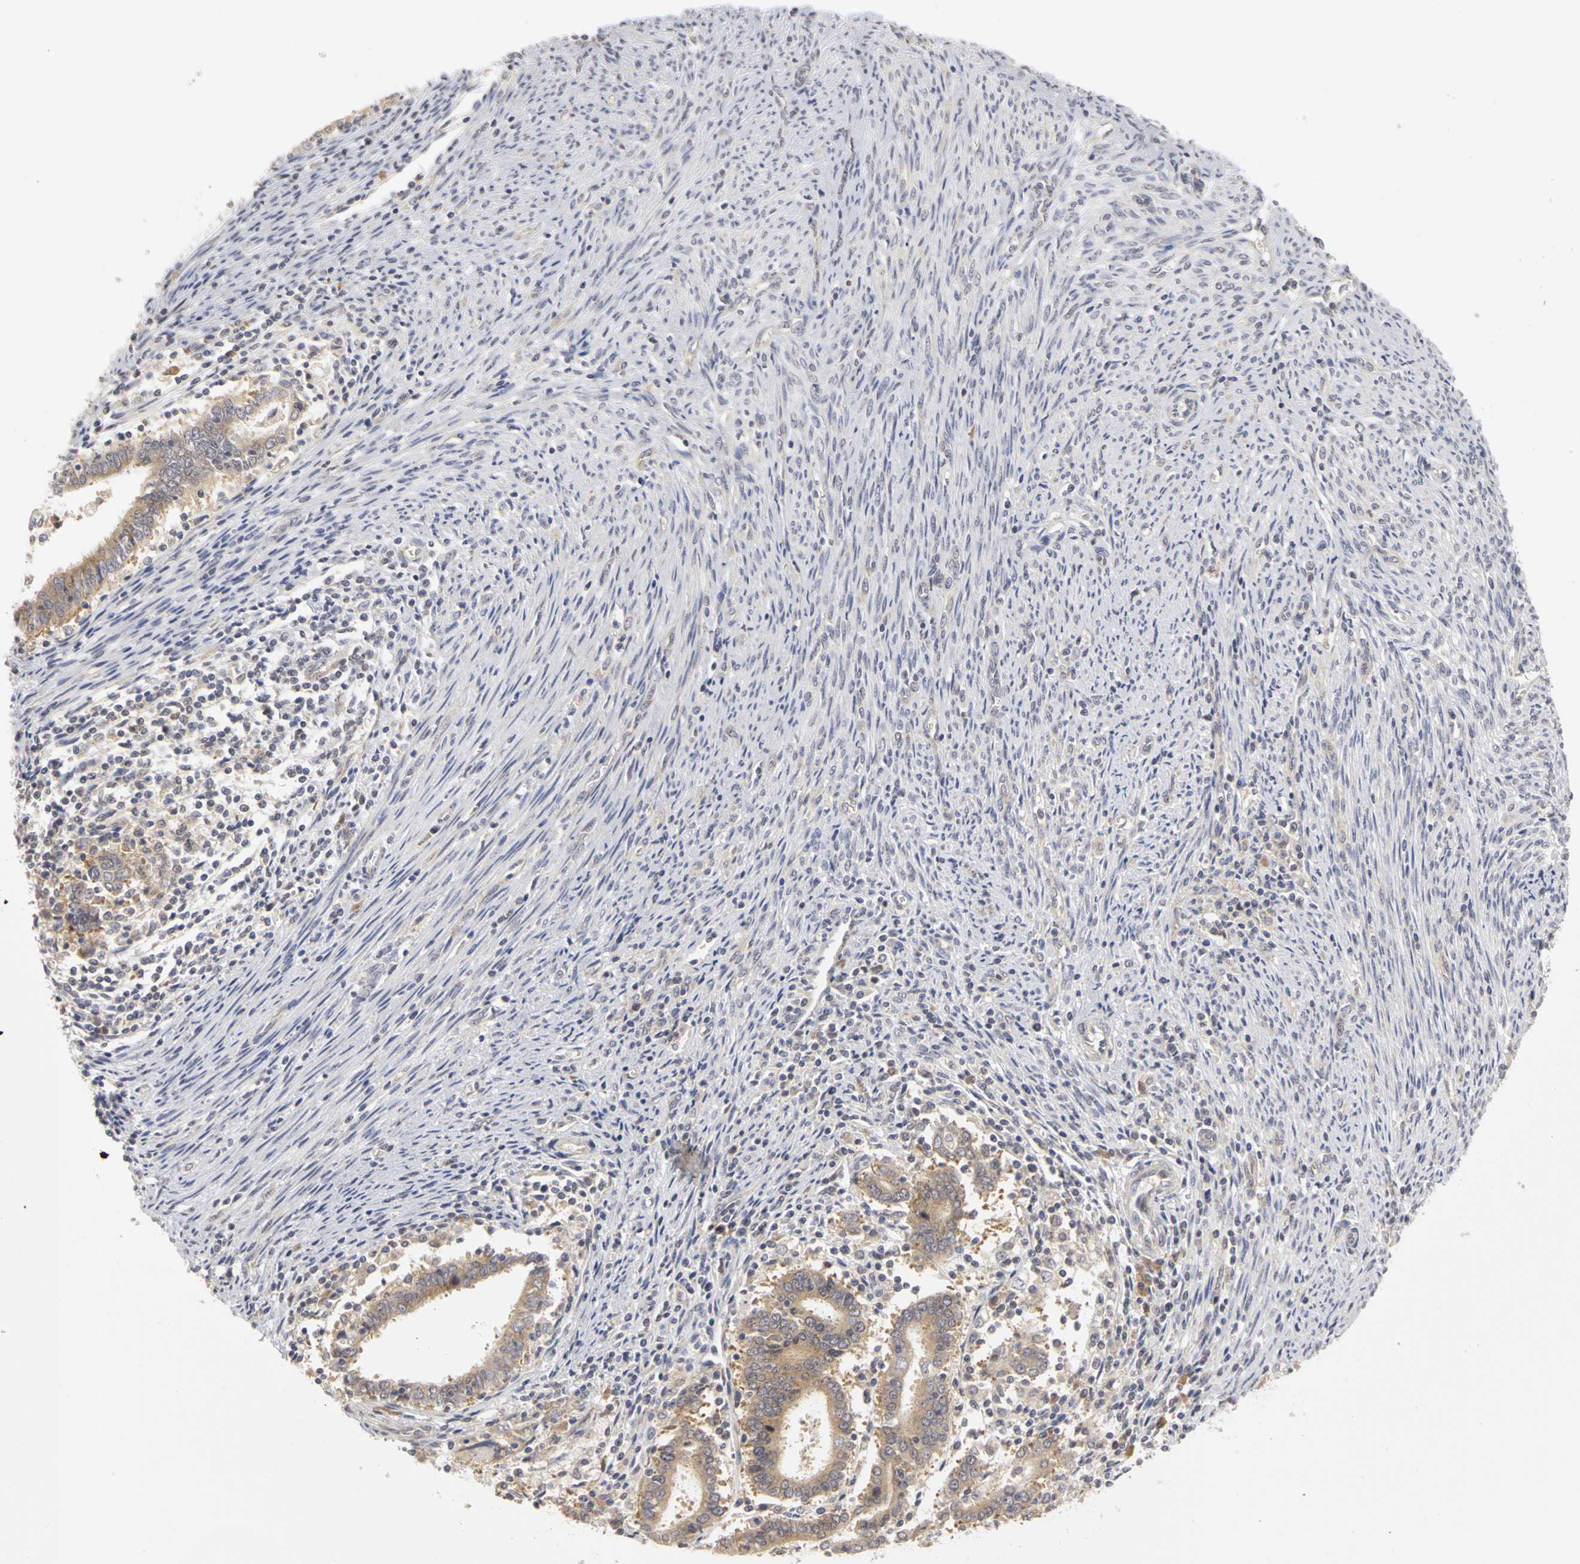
{"staining": {"intensity": "moderate", "quantity": ">75%", "location": "cytoplasmic/membranous"}, "tissue": "endometrial cancer", "cell_type": "Tumor cells", "image_type": "cancer", "snomed": [{"axis": "morphology", "description": "Adenocarcinoma, NOS"}, {"axis": "topography", "description": "Uterus"}], "caption": "Immunohistochemical staining of human endometrial adenocarcinoma reveals medium levels of moderate cytoplasmic/membranous staining in approximately >75% of tumor cells.", "gene": "IRAK1", "patient": {"sex": "female", "age": 83}}